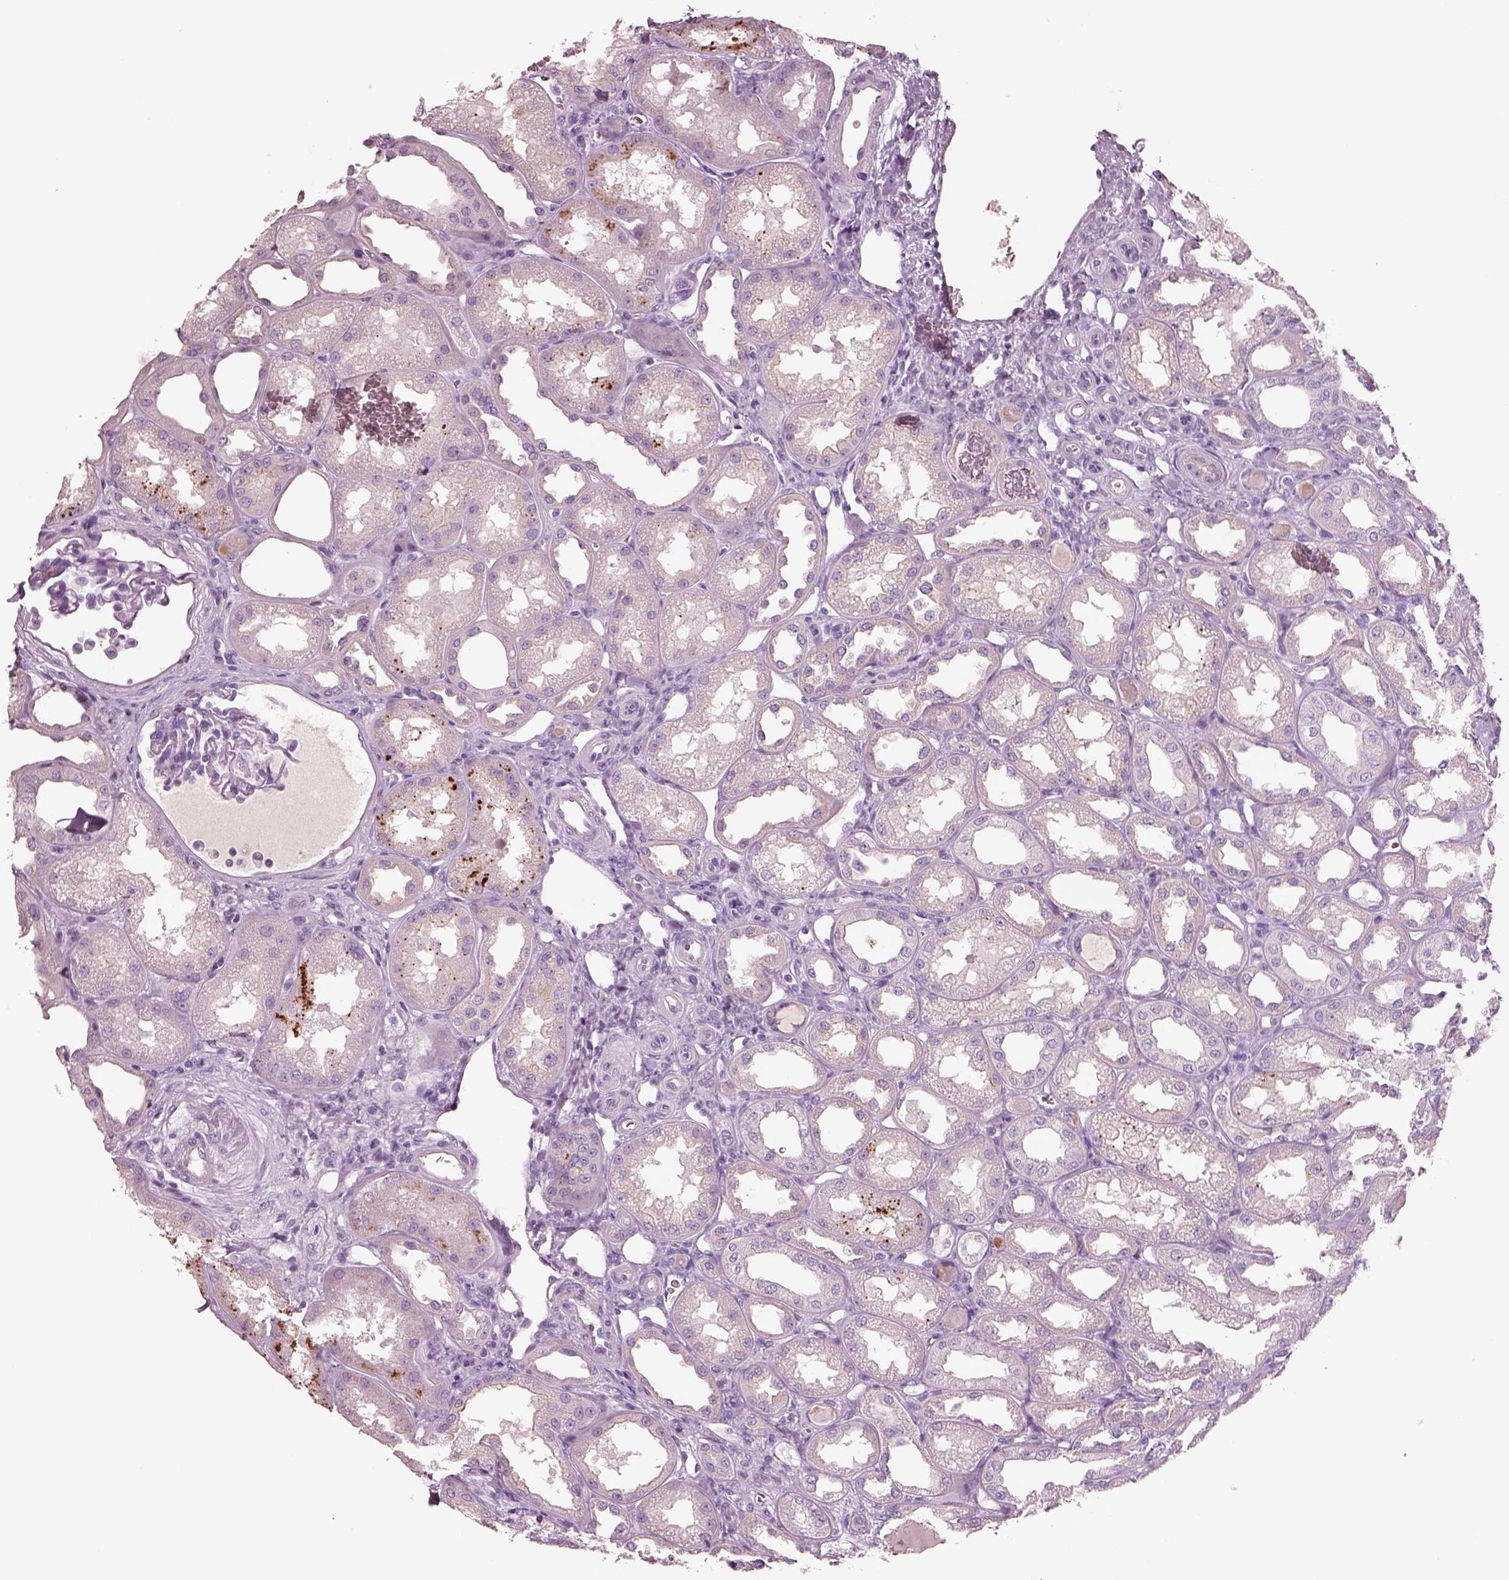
{"staining": {"intensity": "negative", "quantity": "none", "location": "none"}, "tissue": "kidney", "cell_type": "Cells in glomeruli", "image_type": "normal", "snomed": [{"axis": "morphology", "description": "Normal tissue, NOS"}, {"axis": "topography", "description": "Kidney"}], "caption": "Cells in glomeruli show no significant expression in normal kidney. (Brightfield microscopy of DAB (3,3'-diaminobenzidine) immunohistochemistry at high magnification).", "gene": "IGLL1", "patient": {"sex": "male", "age": 61}}